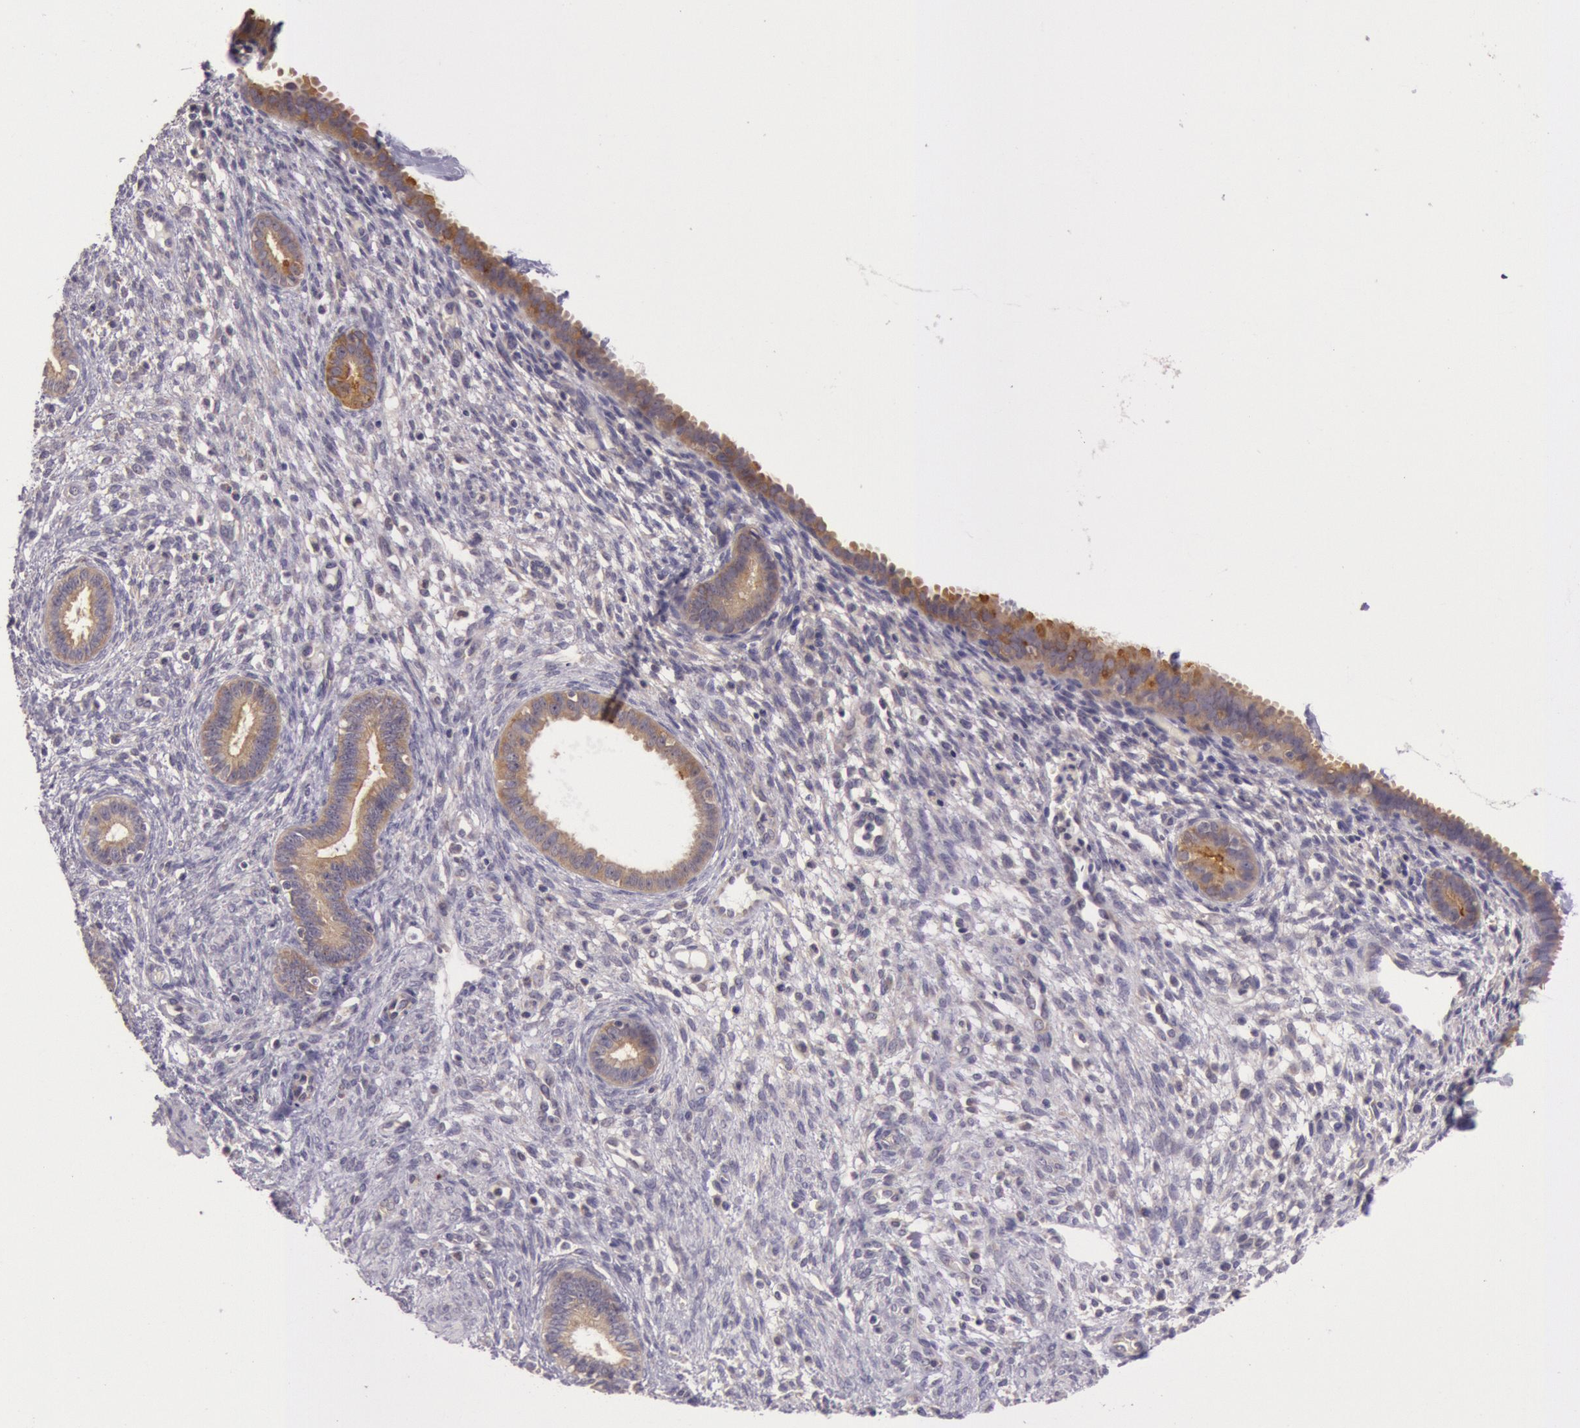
{"staining": {"intensity": "weak", "quantity": "<25%", "location": "cytoplasmic/membranous"}, "tissue": "endometrium", "cell_type": "Cells in endometrial stroma", "image_type": "normal", "snomed": [{"axis": "morphology", "description": "Normal tissue, NOS"}, {"axis": "topography", "description": "Endometrium"}], "caption": "Endometrium stained for a protein using immunohistochemistry (IHC) shows no staining cells in endometrial stroma.", "gene": "CDK16", "patient": {"sex": "female", "age": 72}}